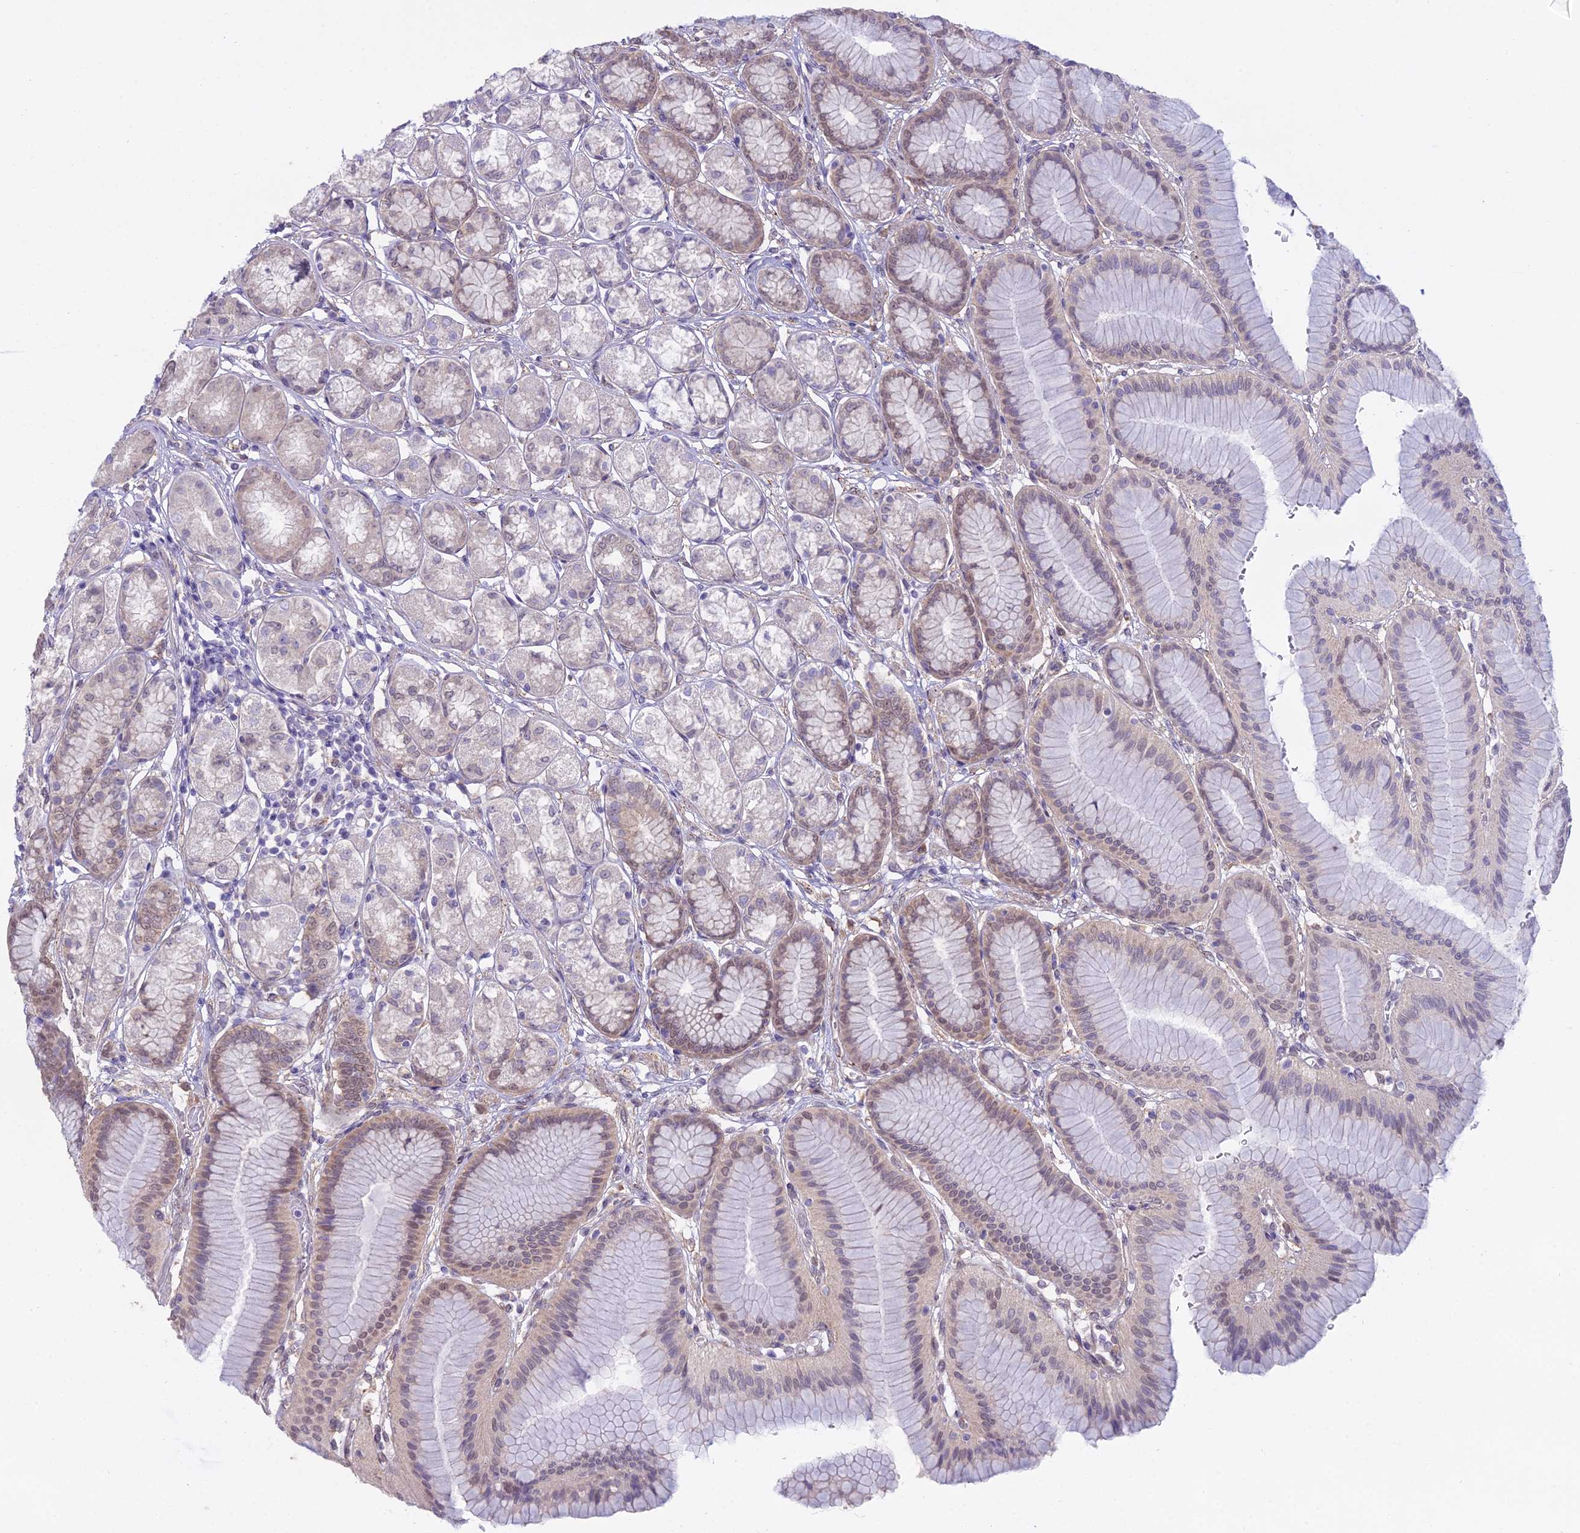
{"staining": {"intensity": "moderate", "quantity": "<25%", "location": "cytoplasmic/membranous,nuclear"}, "tissue": "stomach", "cell_type": "Glandular cells", "image_type": "normal", "snomed": [{"axis": "morphology", "description": "Normal tissue, NOS"}, {"axis": "morphology", "description": "Adenocarcinoma, NOS"}, {"axis": "morphology", "description": "Adenocarcinoma, High grade"}, {"axis": "topography", "description": "Stomach, upper"}, {"axis": "topography", "description": "Stomach"}], "caption": "Immunohistochemistry histopathology image of unremarkable stomach stained for a protein (brown), which shows low levels of moderate cytoplasmic/membranous,nuclear staining in about <25% of glandular cells.", "gene": "BLNK", "patient": {"sex": "female", "age": 65}}